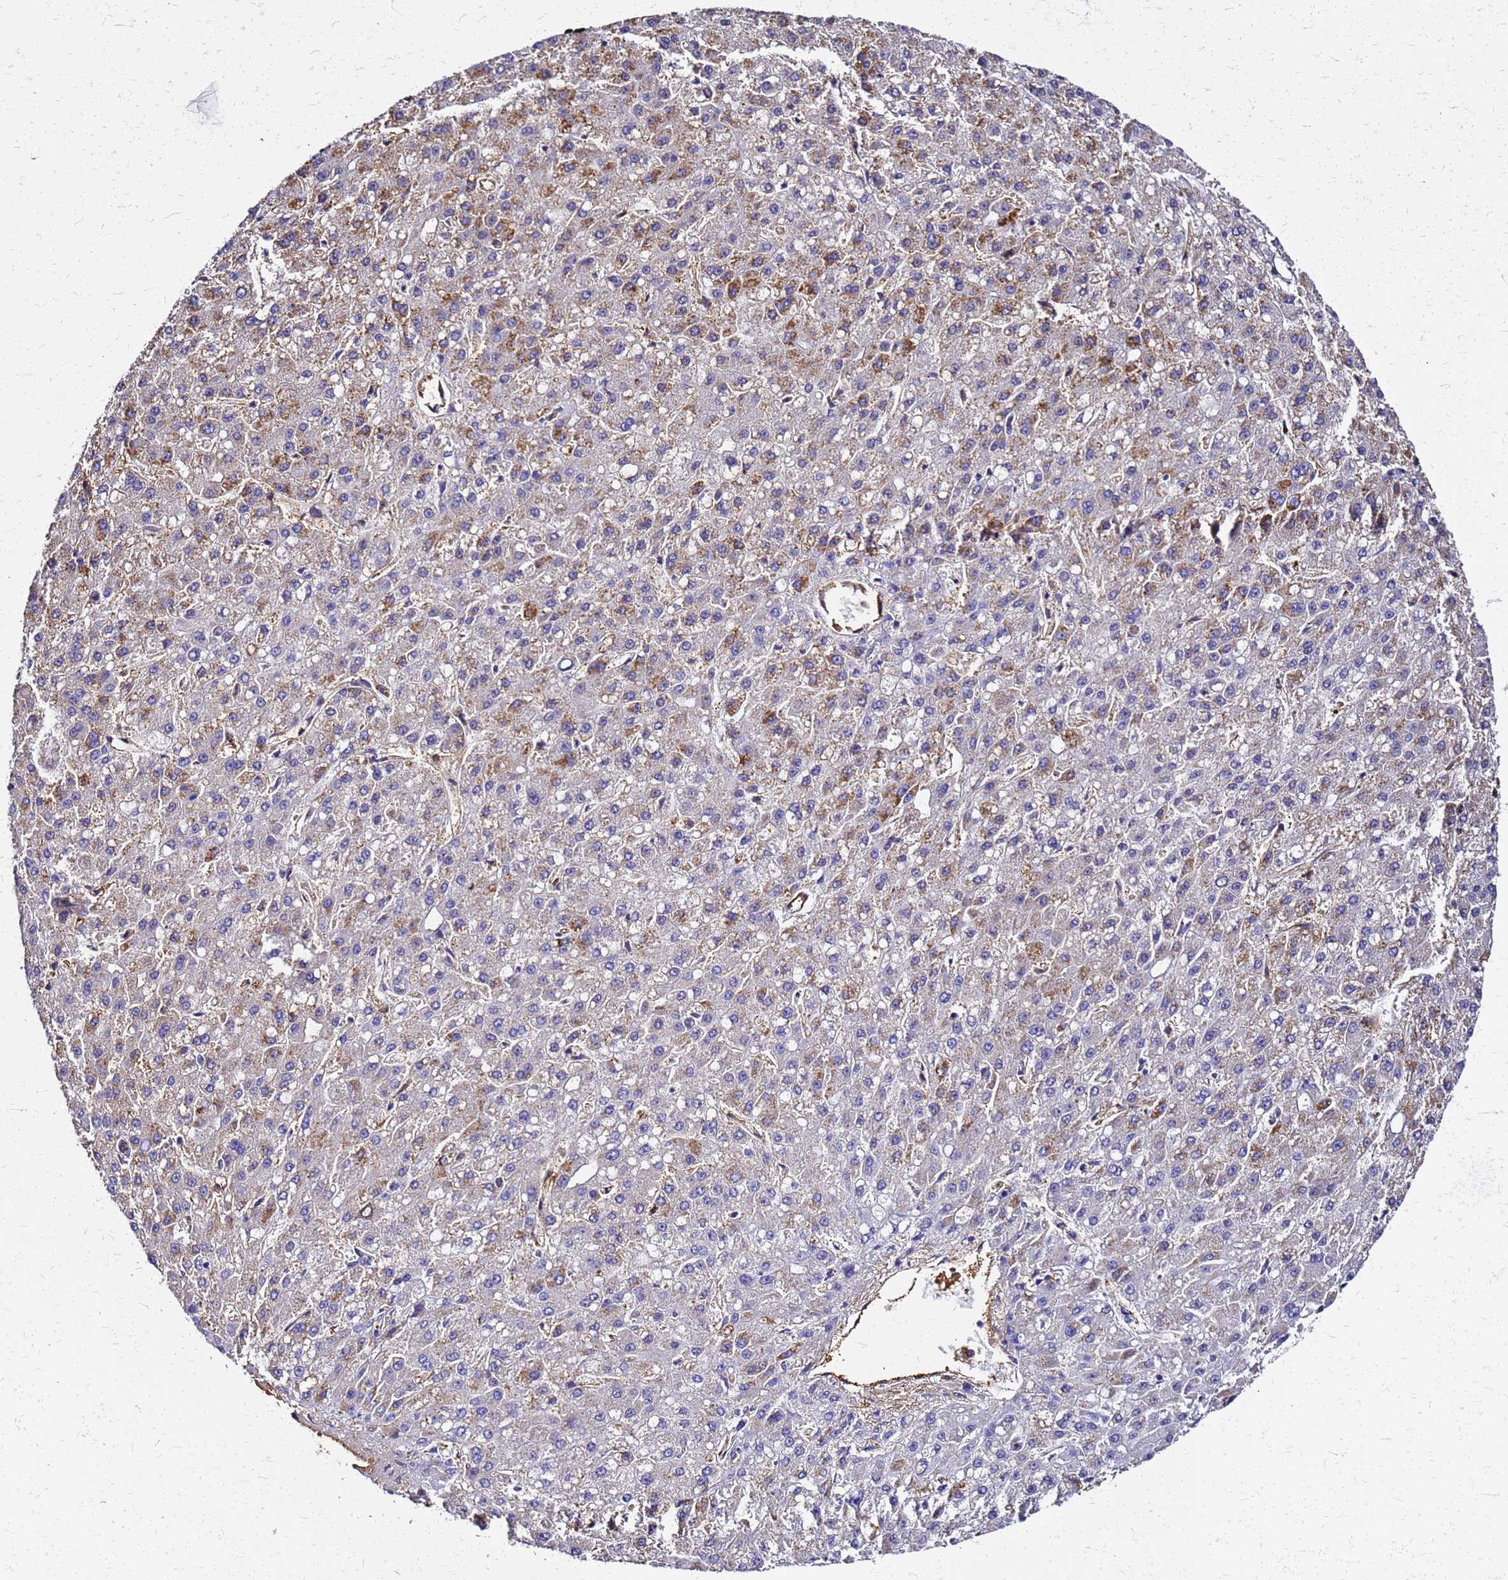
{"staining": {"intensity": "moderate", "quantity": "<25%", "location": "cytoplasmic/membranous"}, "tissue": "liver cancer", "cell_type": "Tumor cells", "image_type": "cancer", "snomed": [{"axis": "morphology", "description": "Carcinoma, Hepatocellular, NOS"}, {"axis": "topography", "description": "Liver"}], "caption": "Protein expression analysis of liver hepatocellular carcinoma shows moderate cytoplasmic/membranous expression in approximately <25% of tumor cells.", "gene": "S100A11", "patient": {"sex": "male", "age": 67}}